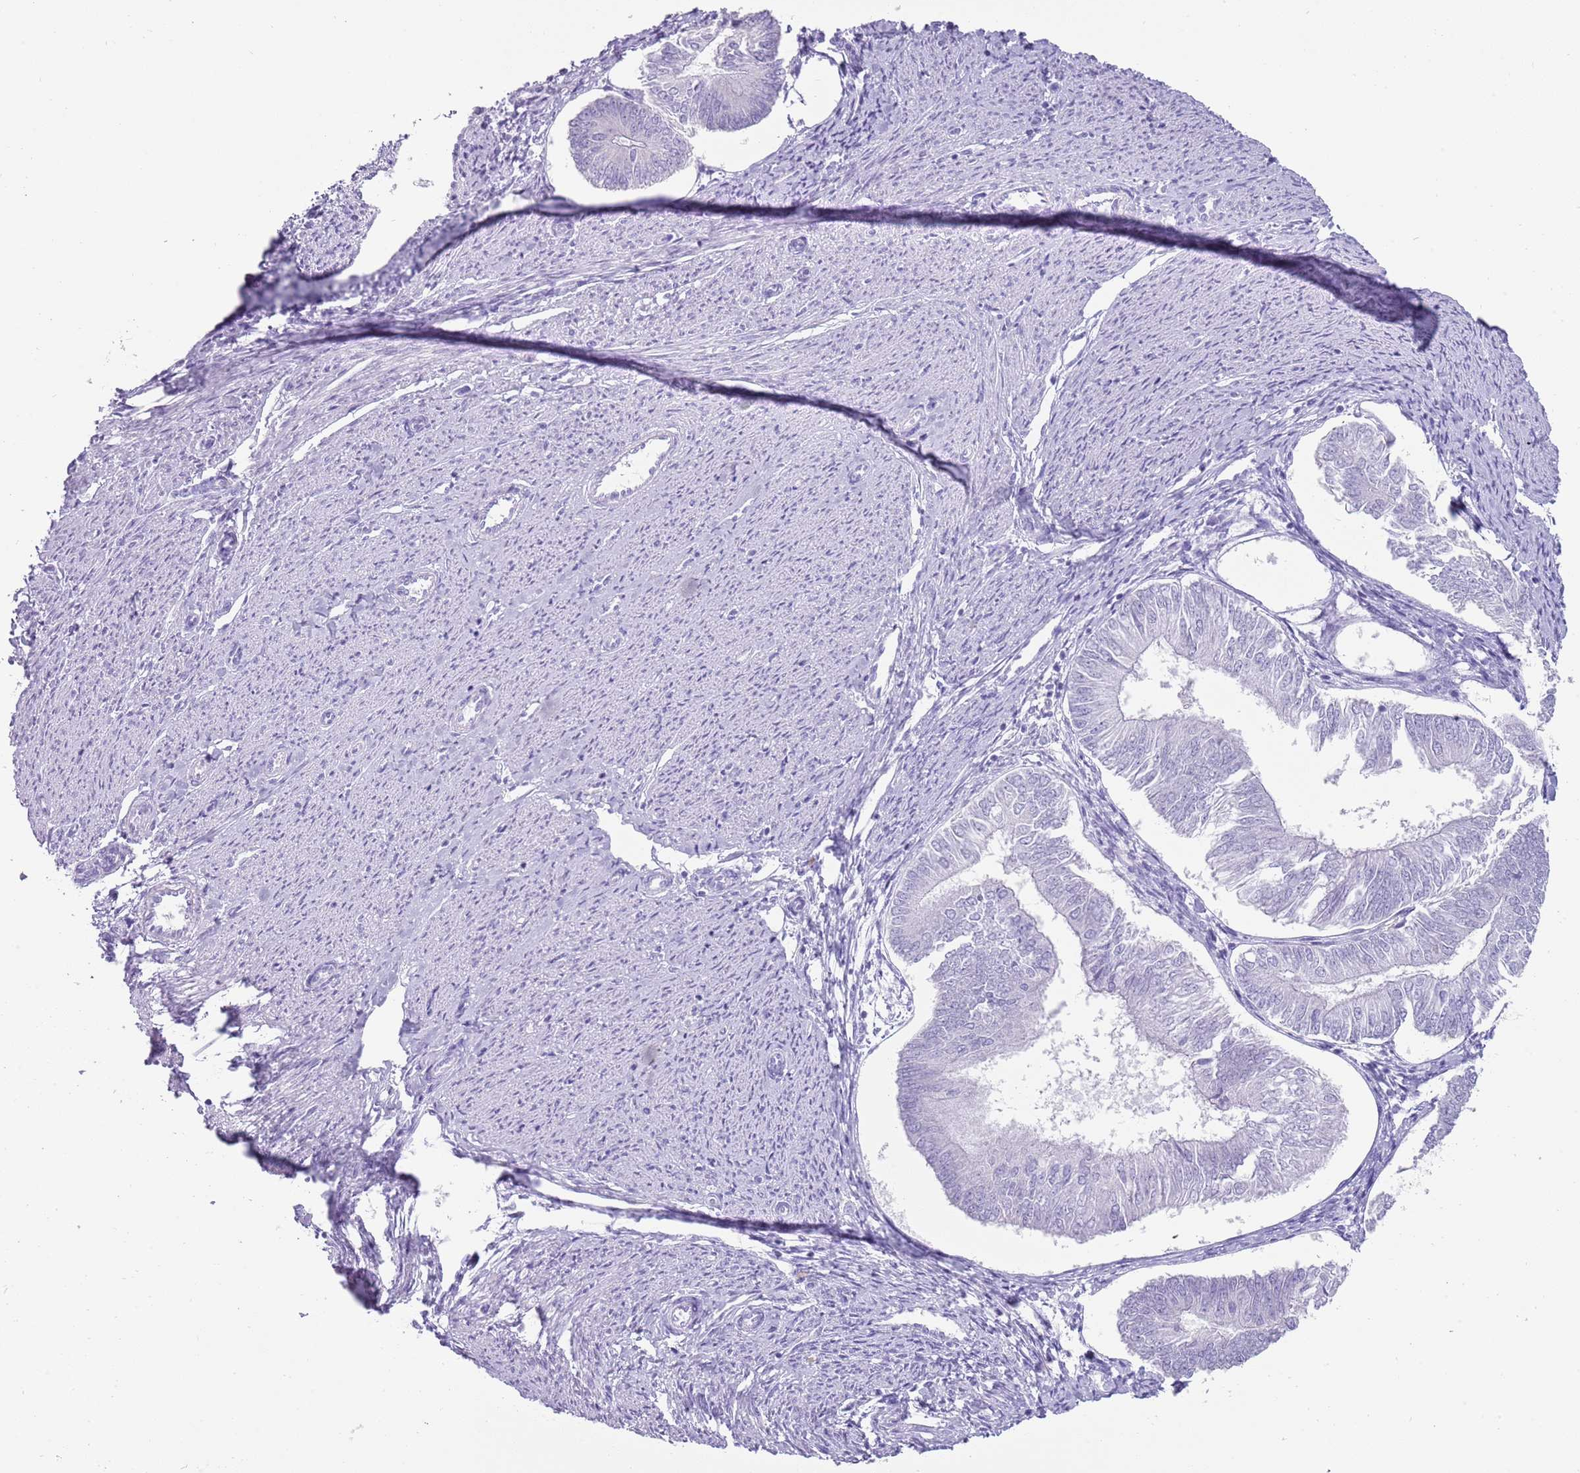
{"staining": {"intensity": "negative", "quantity": "none", "location": "none"}, "tissue": "endometrial cancer", "cell_type": "Tumor cells", "image_type": "cancer", "snomed": [{"axis": "morphology", "description": "Adenocarcinoma, NOS"}, {"axis": "topography", "description": "Endometrium"}], "caption": "Human endometrial adenocarcinoma stained for a protein using immunohistochemistry shows no positivity in tumor cells.", "gene": "NBPF3", "patient": {"sex": "female", "age": 58}}